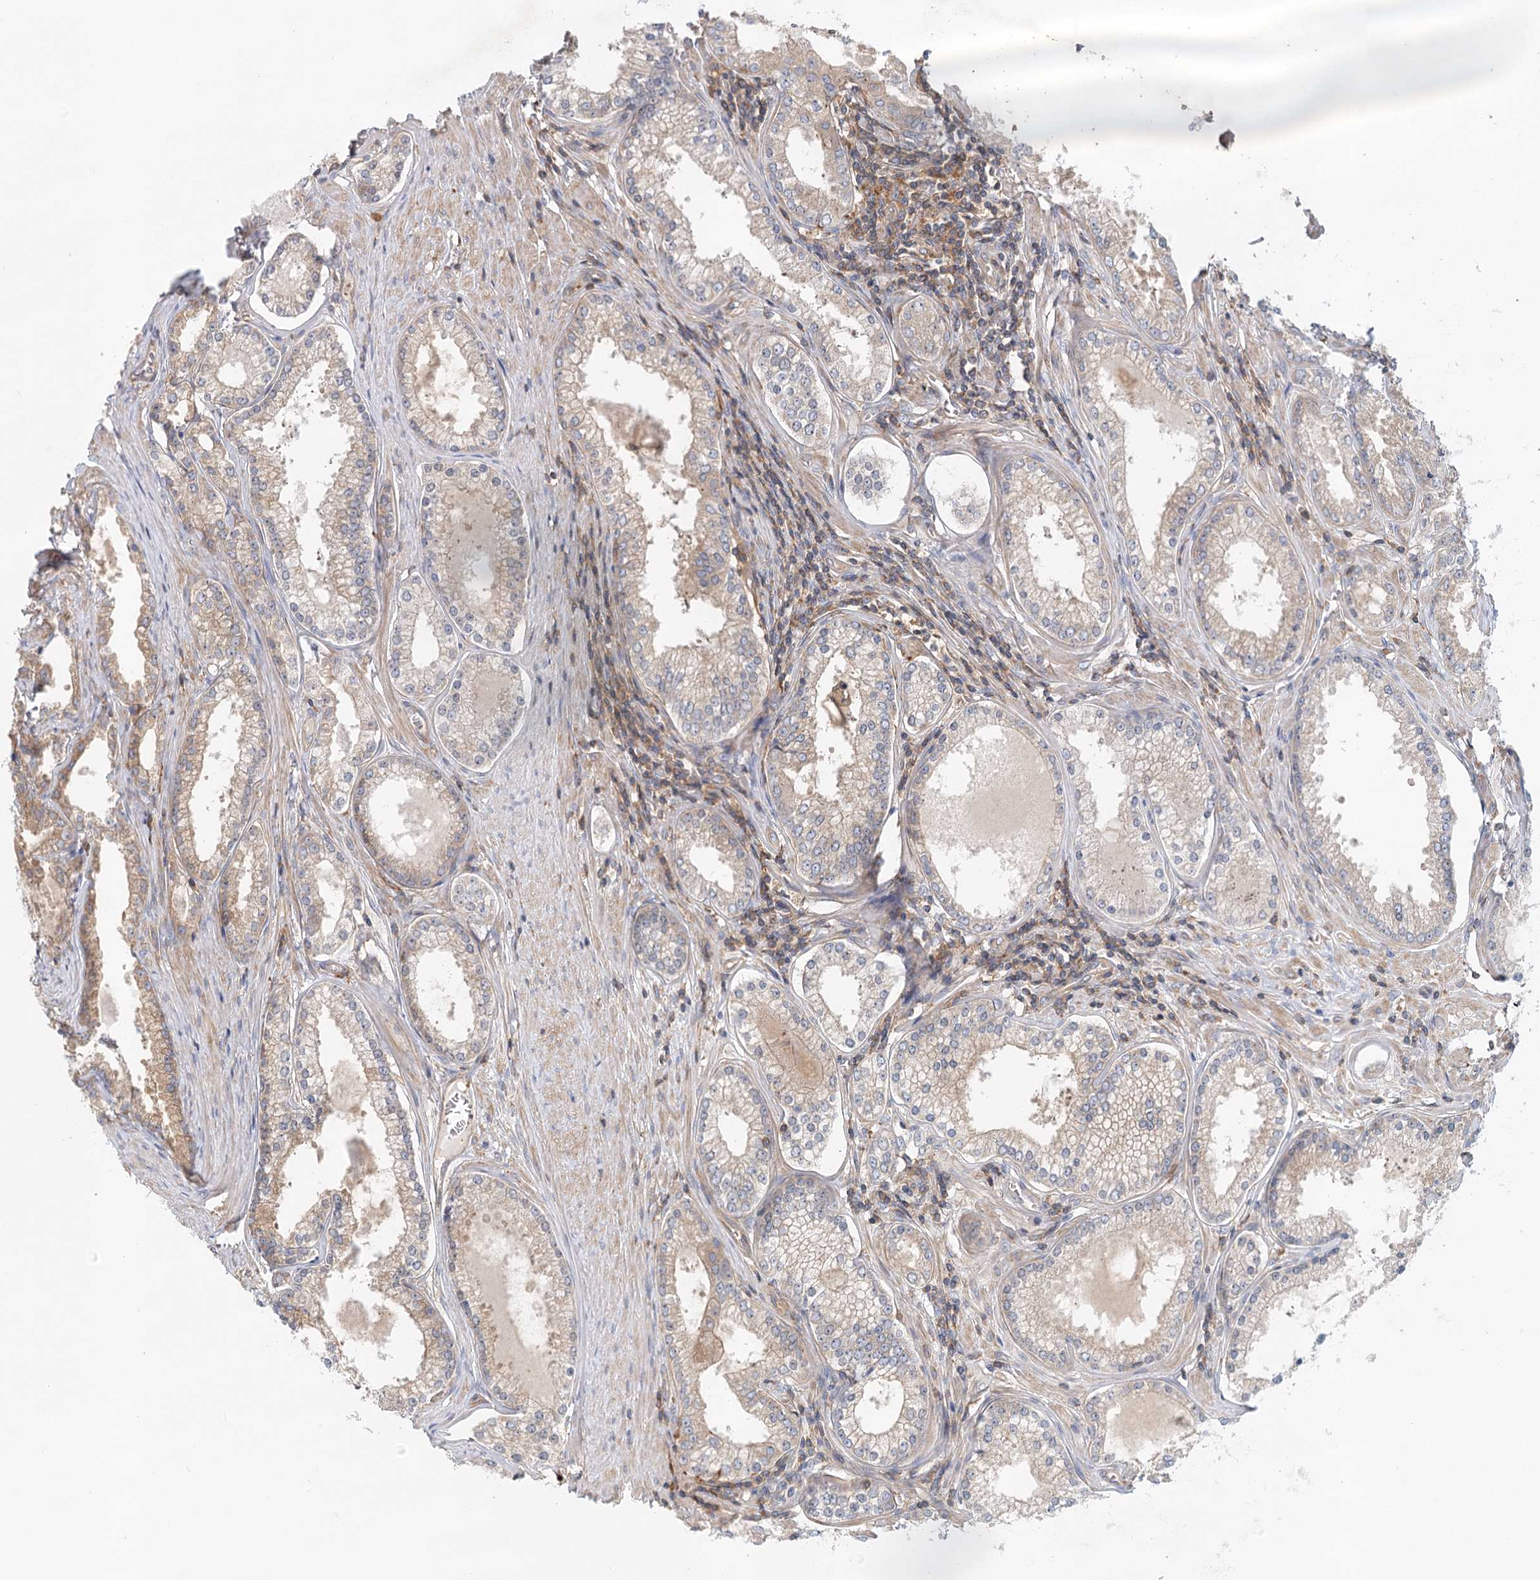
{"staining": {"intensity": "negative", "quantity": "none", "location": "none"}, "tissue": "prostate cancer", "cell_type": "Tumor cells", "image_type": "cancer", "snomed": [{"axis": "morphology", "description": "Adenocarcinoma, High grade"}, {"axis": "topography", "description": "Prostate"}], "caption": "Tumor cells are negative for brown protein staining in prostate adenocarcinoma (high-grade).", "gene": "UMPS", "patient": {"sex": "male", "age": 68}}